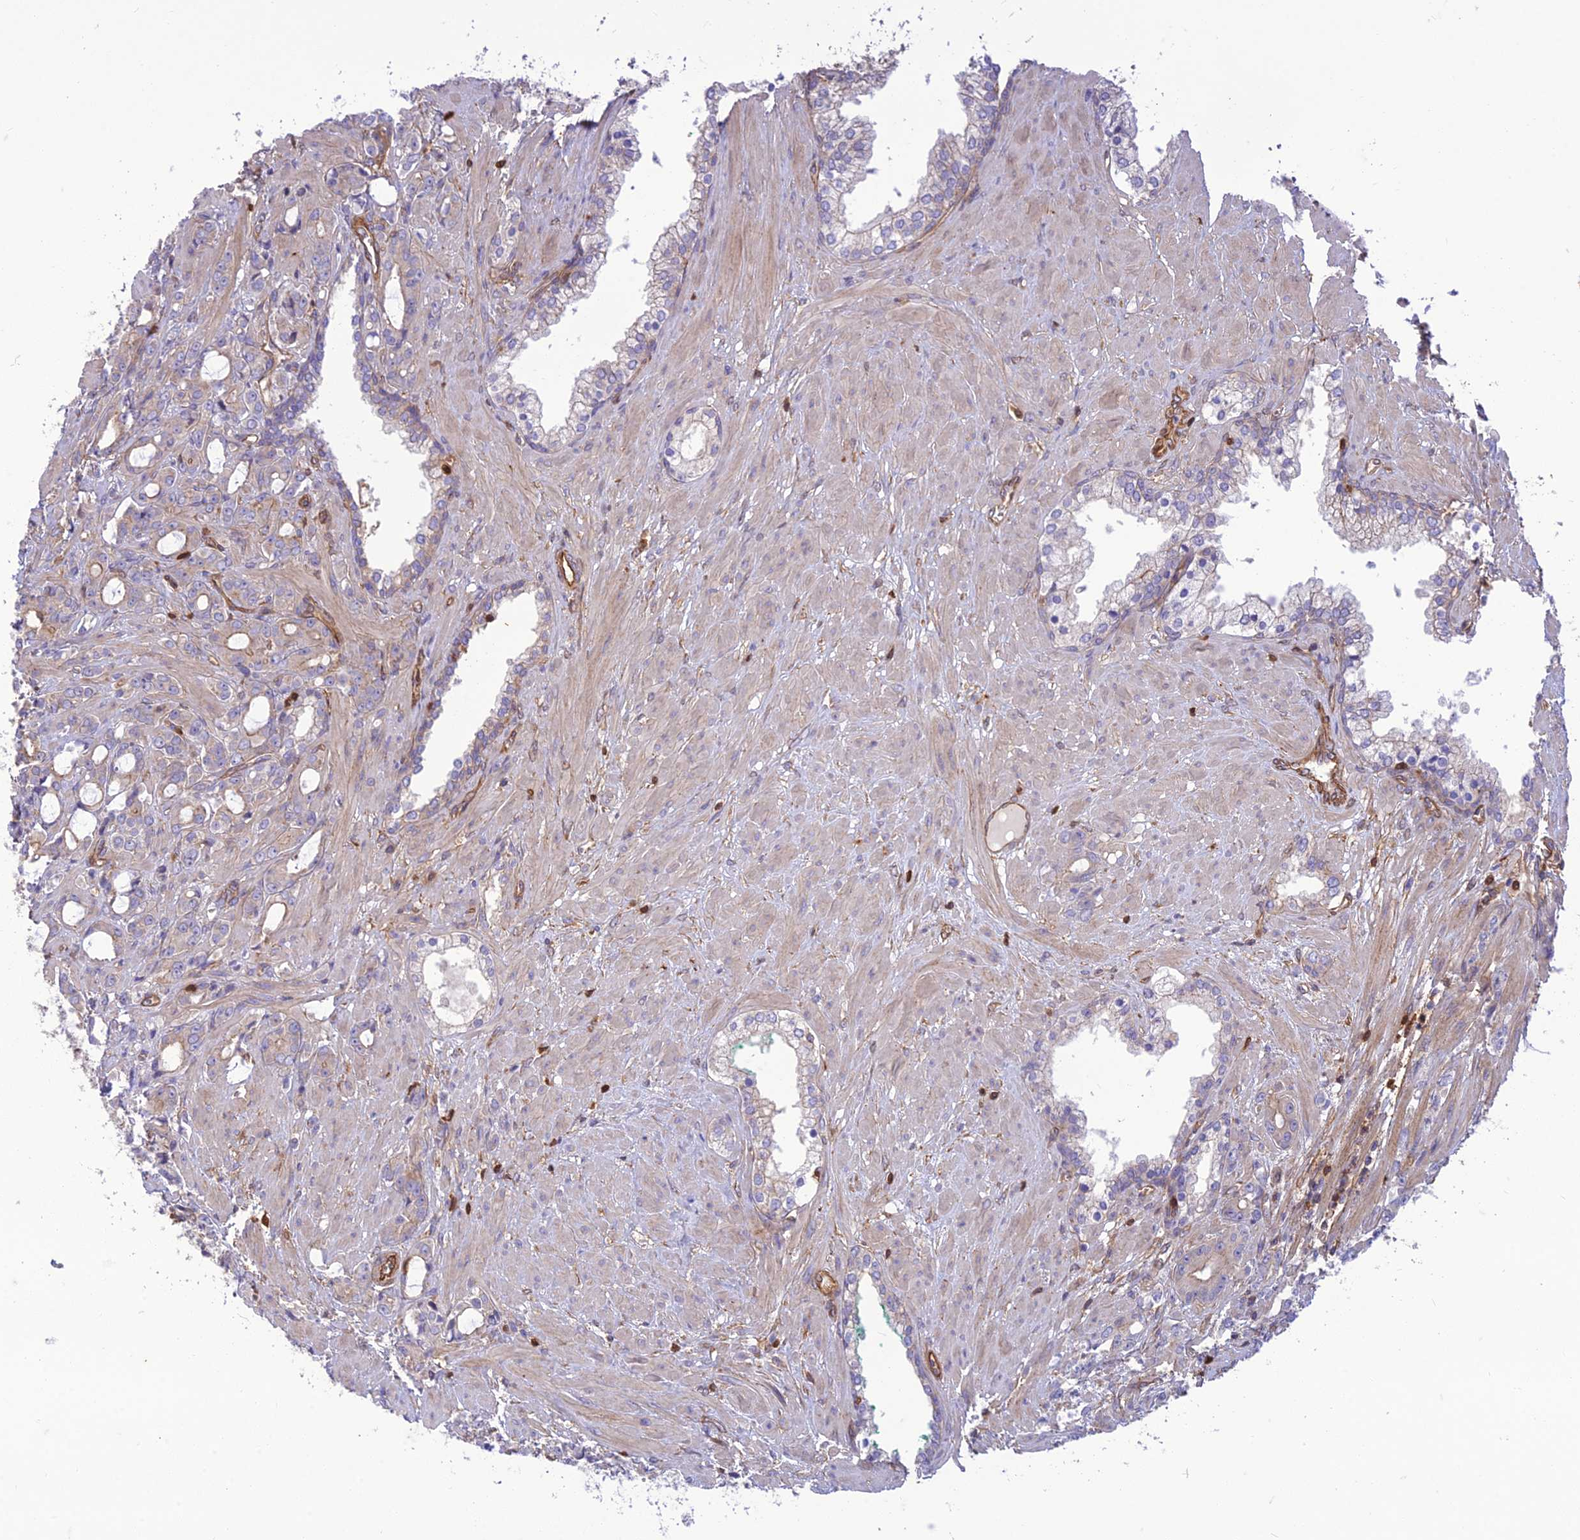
{"staining": {"intensity": "negative", "quantity": "none", "location": "none"}, "tissue": "prostate cancer", "cell_type": "Tumor cells", "image_type": "cancer", "snomed": [{"axis": "morphology", "description": "Adenocarcinoma, High grade"}, {"axis": "topography", "description": "Prostate"}], "caption": "DAB immunohistochemical staining of prostate adenocarcinoma (high-grade) displays no significant staining in tumor cells.", "gene": "HPSE2", "patient": {"sex": "male", "age": 72}}